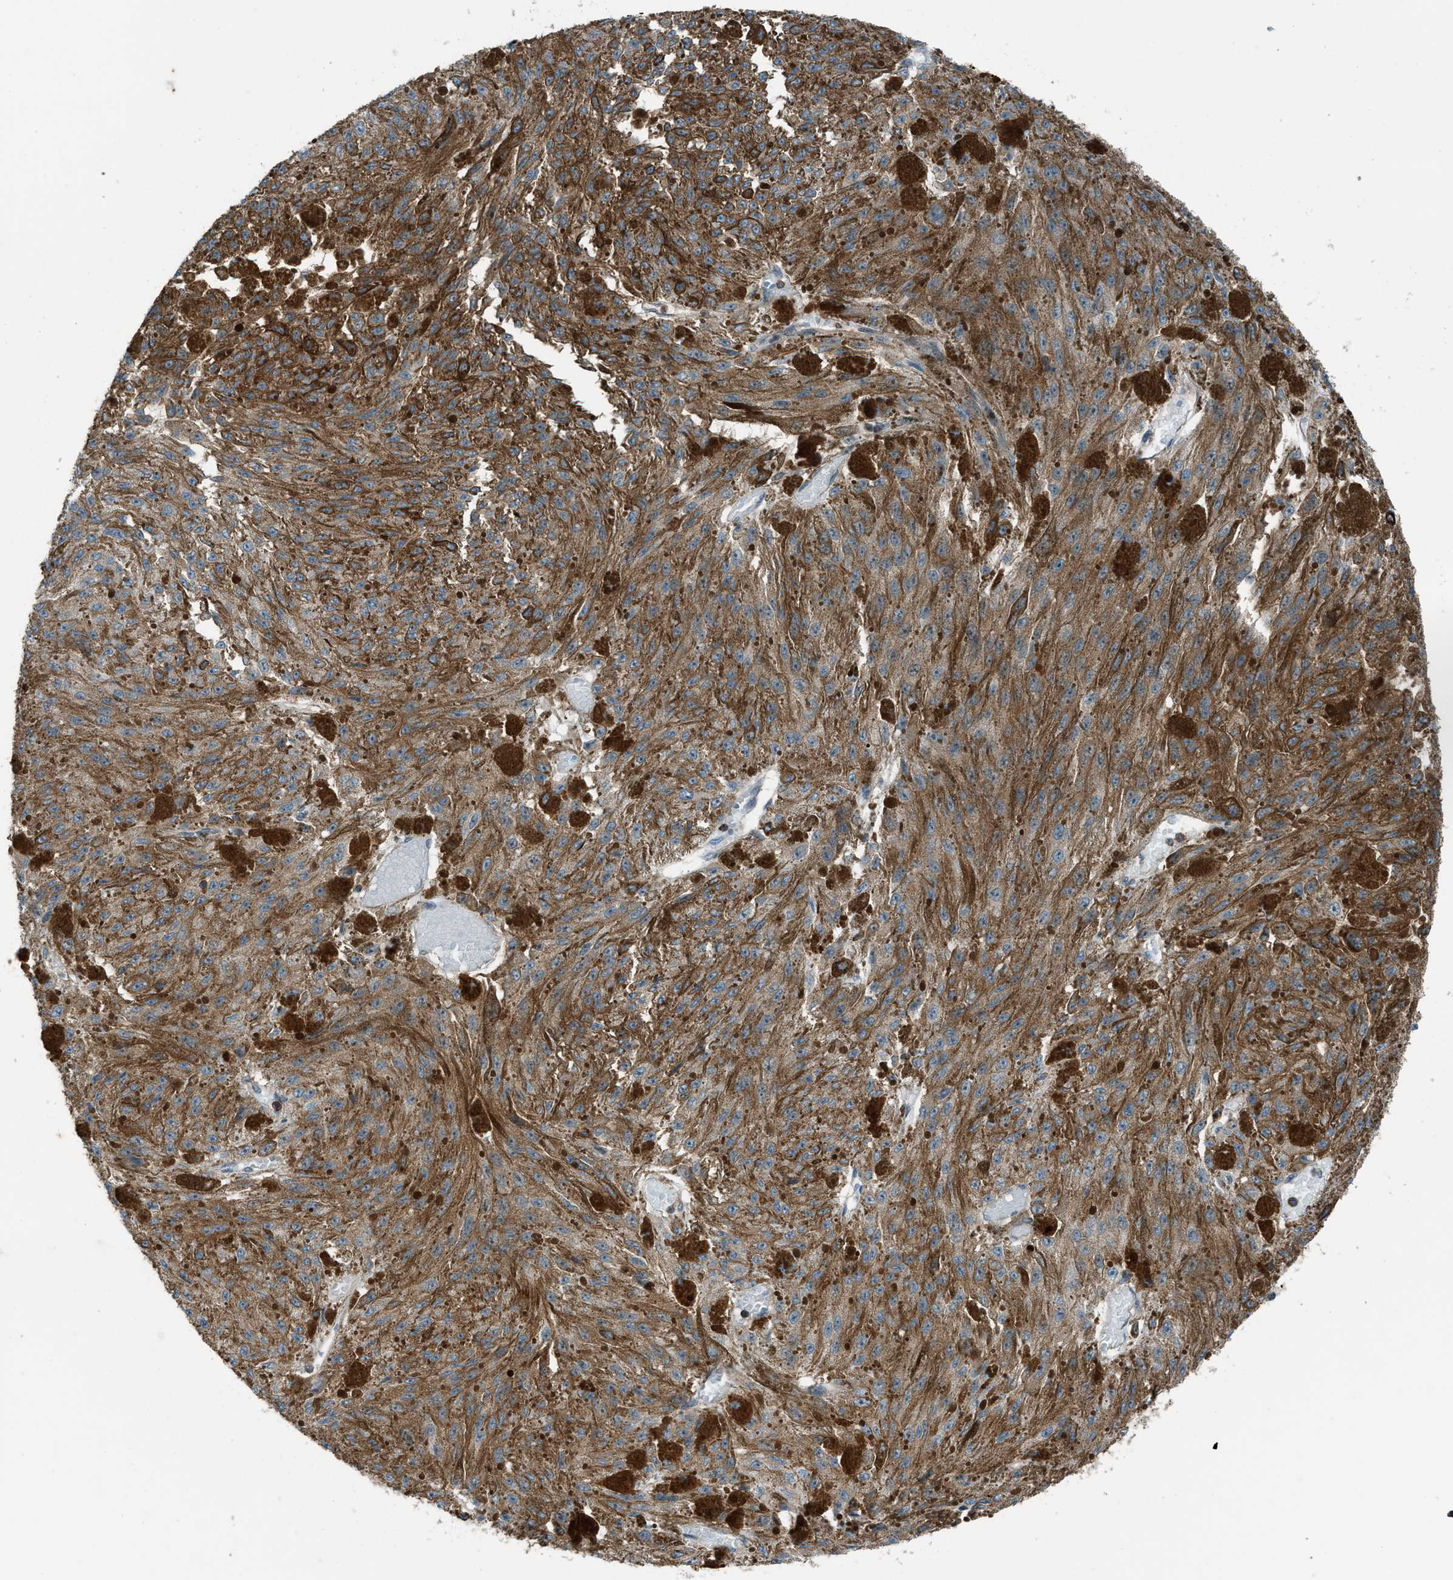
{"staining": {"intensity": "moderate", "quantity": ">75%", "location": "cytoplasmic/membranous"}, "tissue": "melanoma", "cell_type": "Tumor cells", "image_type": "cancer", "snomed": [{"axis": "morphology", "description": "Malignant melanoma, NOS"}, {"axis": "topography", "description": "Other"}], "caption": "An image of malignant melanoma stained for a protein shows moderate cytoplasmic/membranous brown staining in tumor cells.", "gene": "DYRK1A", "patient": {"sex": "male", "age": 79}}